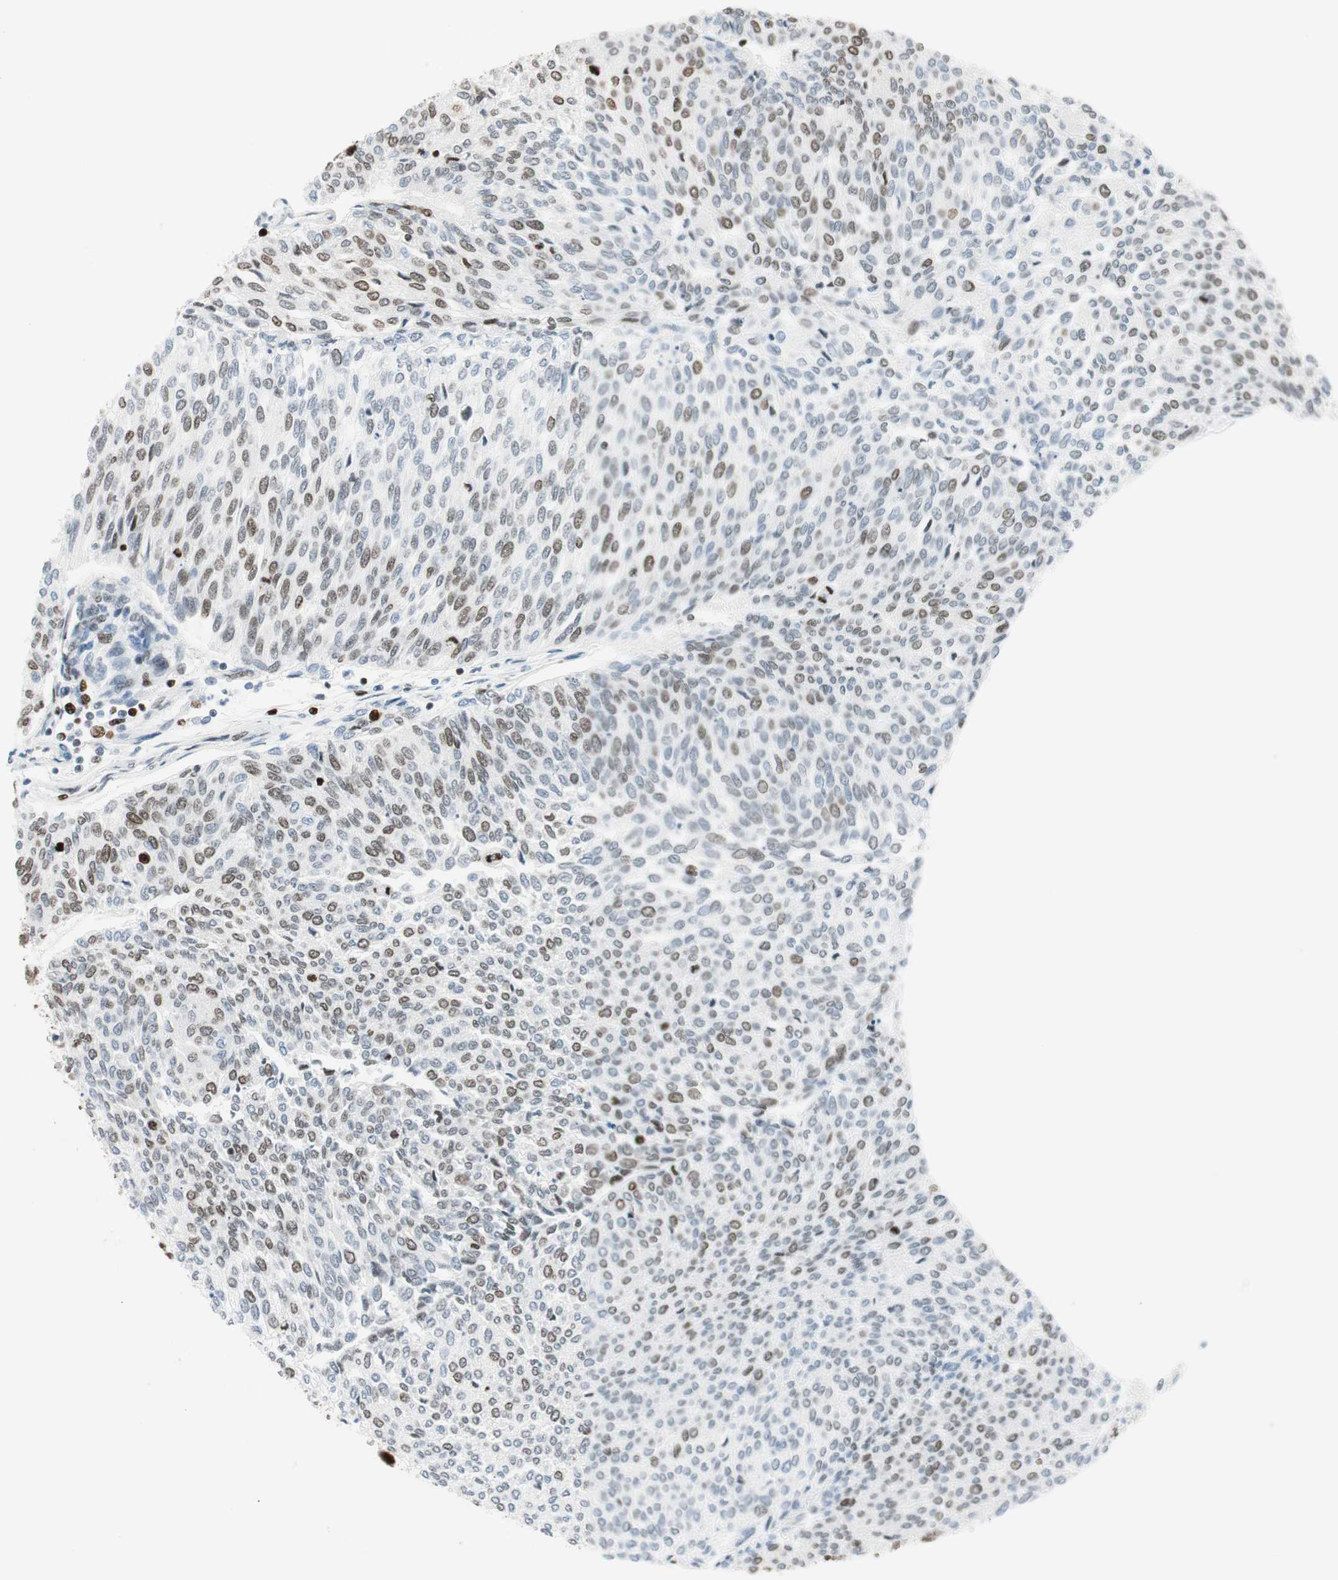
{"staining": {"intensity": "weak", "quantity": "25%-75%", "location": "nuclear"}, "tissue": "urothelial cancer", "cell_type": "Tumor cells", "image_type": "cancer", "snomed": [{"axis": "morphology", "description": "Urothelial carcinoma, Low grade"}, {"axis": "topography", "description": "Urinary bladder"}], "caption": "Protein staining of urothelial carcinoma (low-grade) tissue shows weak nuclear expression in about 25%-75% of tumor cells.", "gene": "EZH2", "patient": {"sex": "female", "age": 79}}